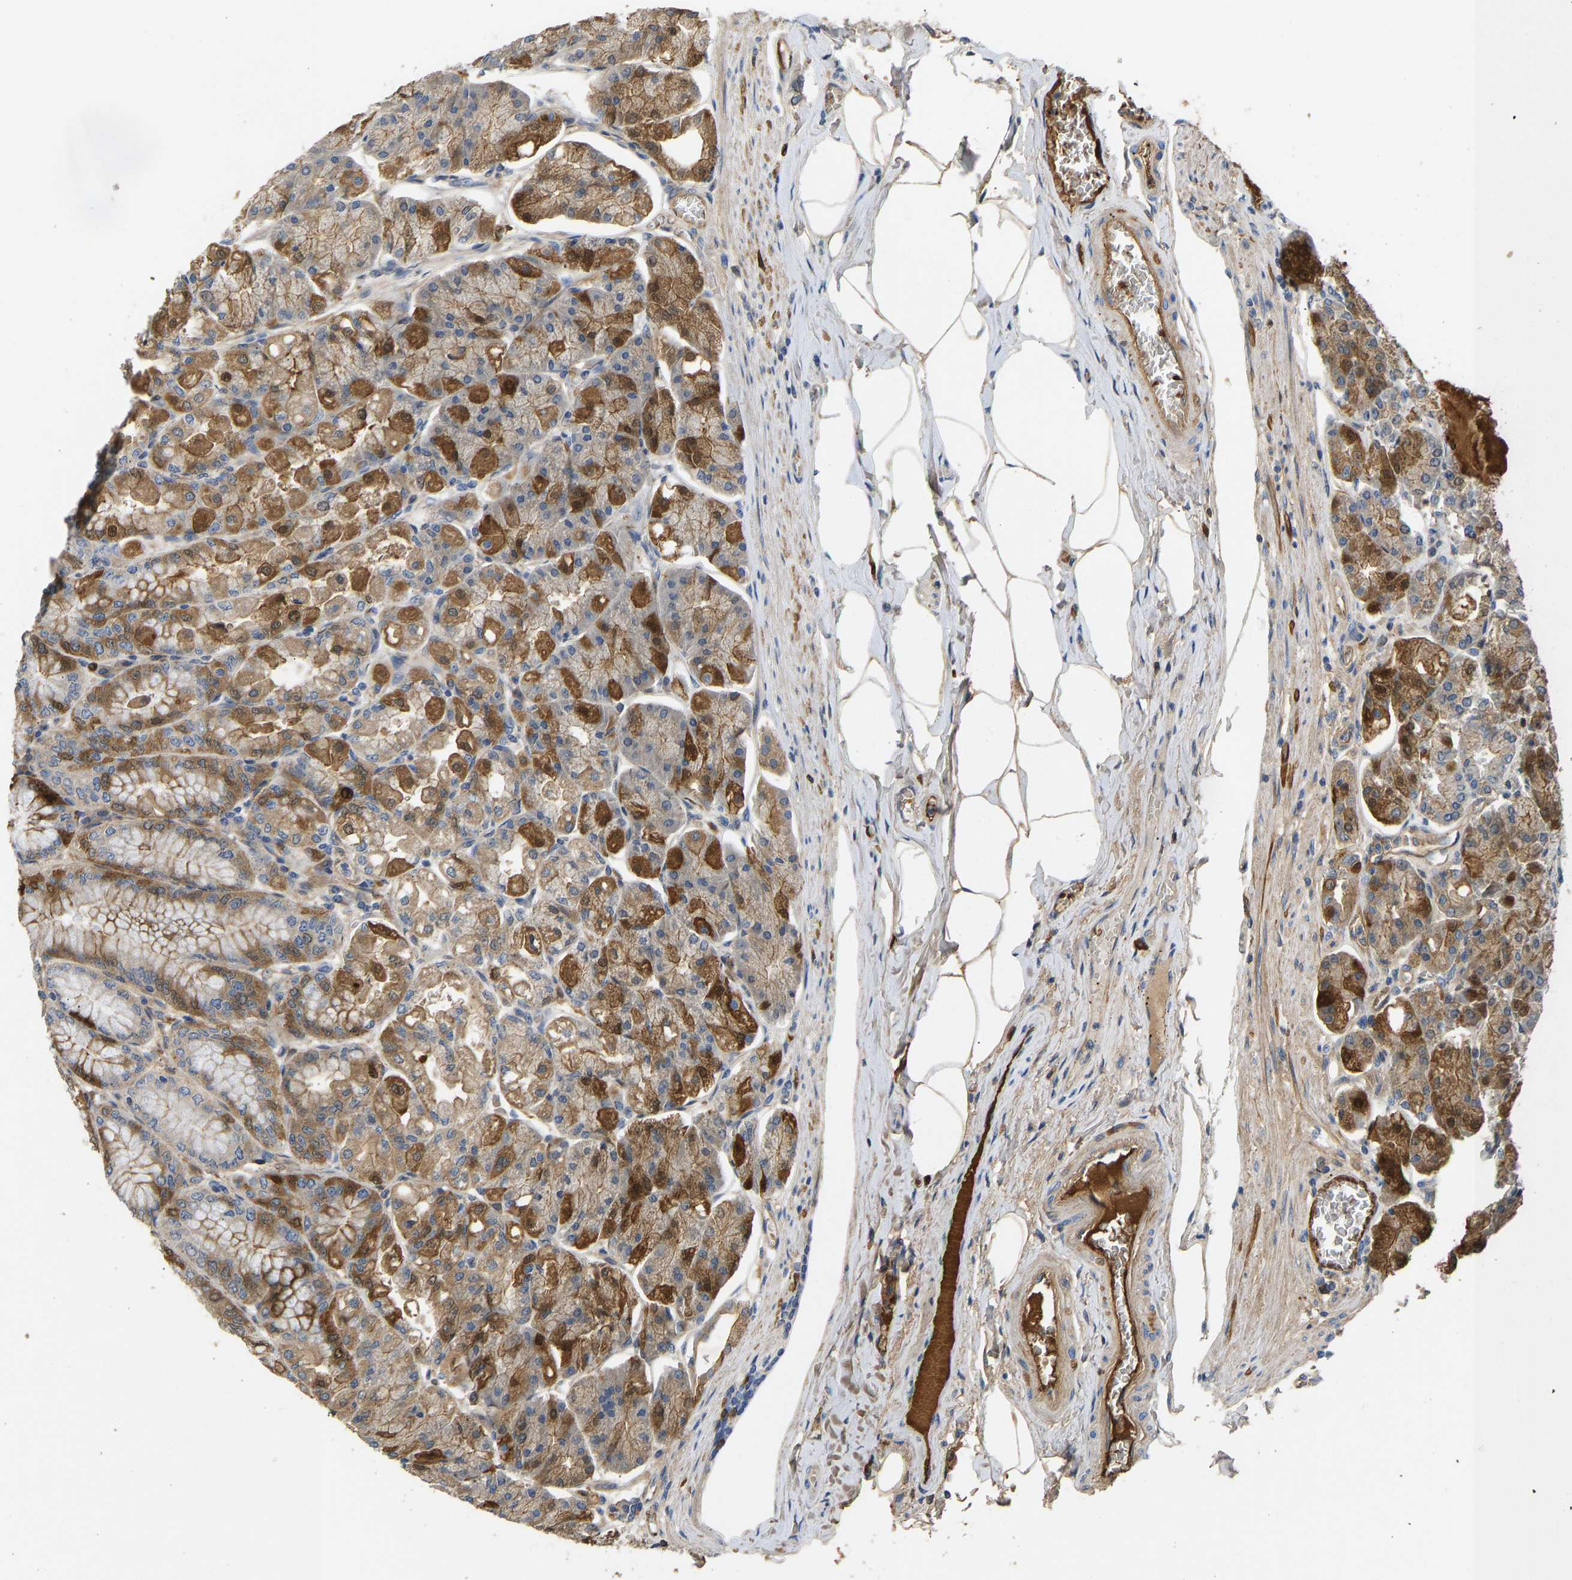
{"staining": {"intensity": "moderate", "quantity": ">75%", "location": "cytoplasmic/membranous"}, "tissue": "stomach", "cell_type": "Glandular cells", "image_type": "normal", "snomed": [{"axis": "morphology", "description": "Normal tissue, NOS"}, {"axis": "topography", "description": "Stomach, lower"}], "caption": "This image exhibits normal stomach stained with immunohistochemistry (IHC) to label a protein in brown. The cytoplasmic/membranous of glandular cells show moderate positivity for the protein. Nuclei are counter-stained blue.", "gene": "VCPKMT", "patient": {"sex": "male", "age": 71}}